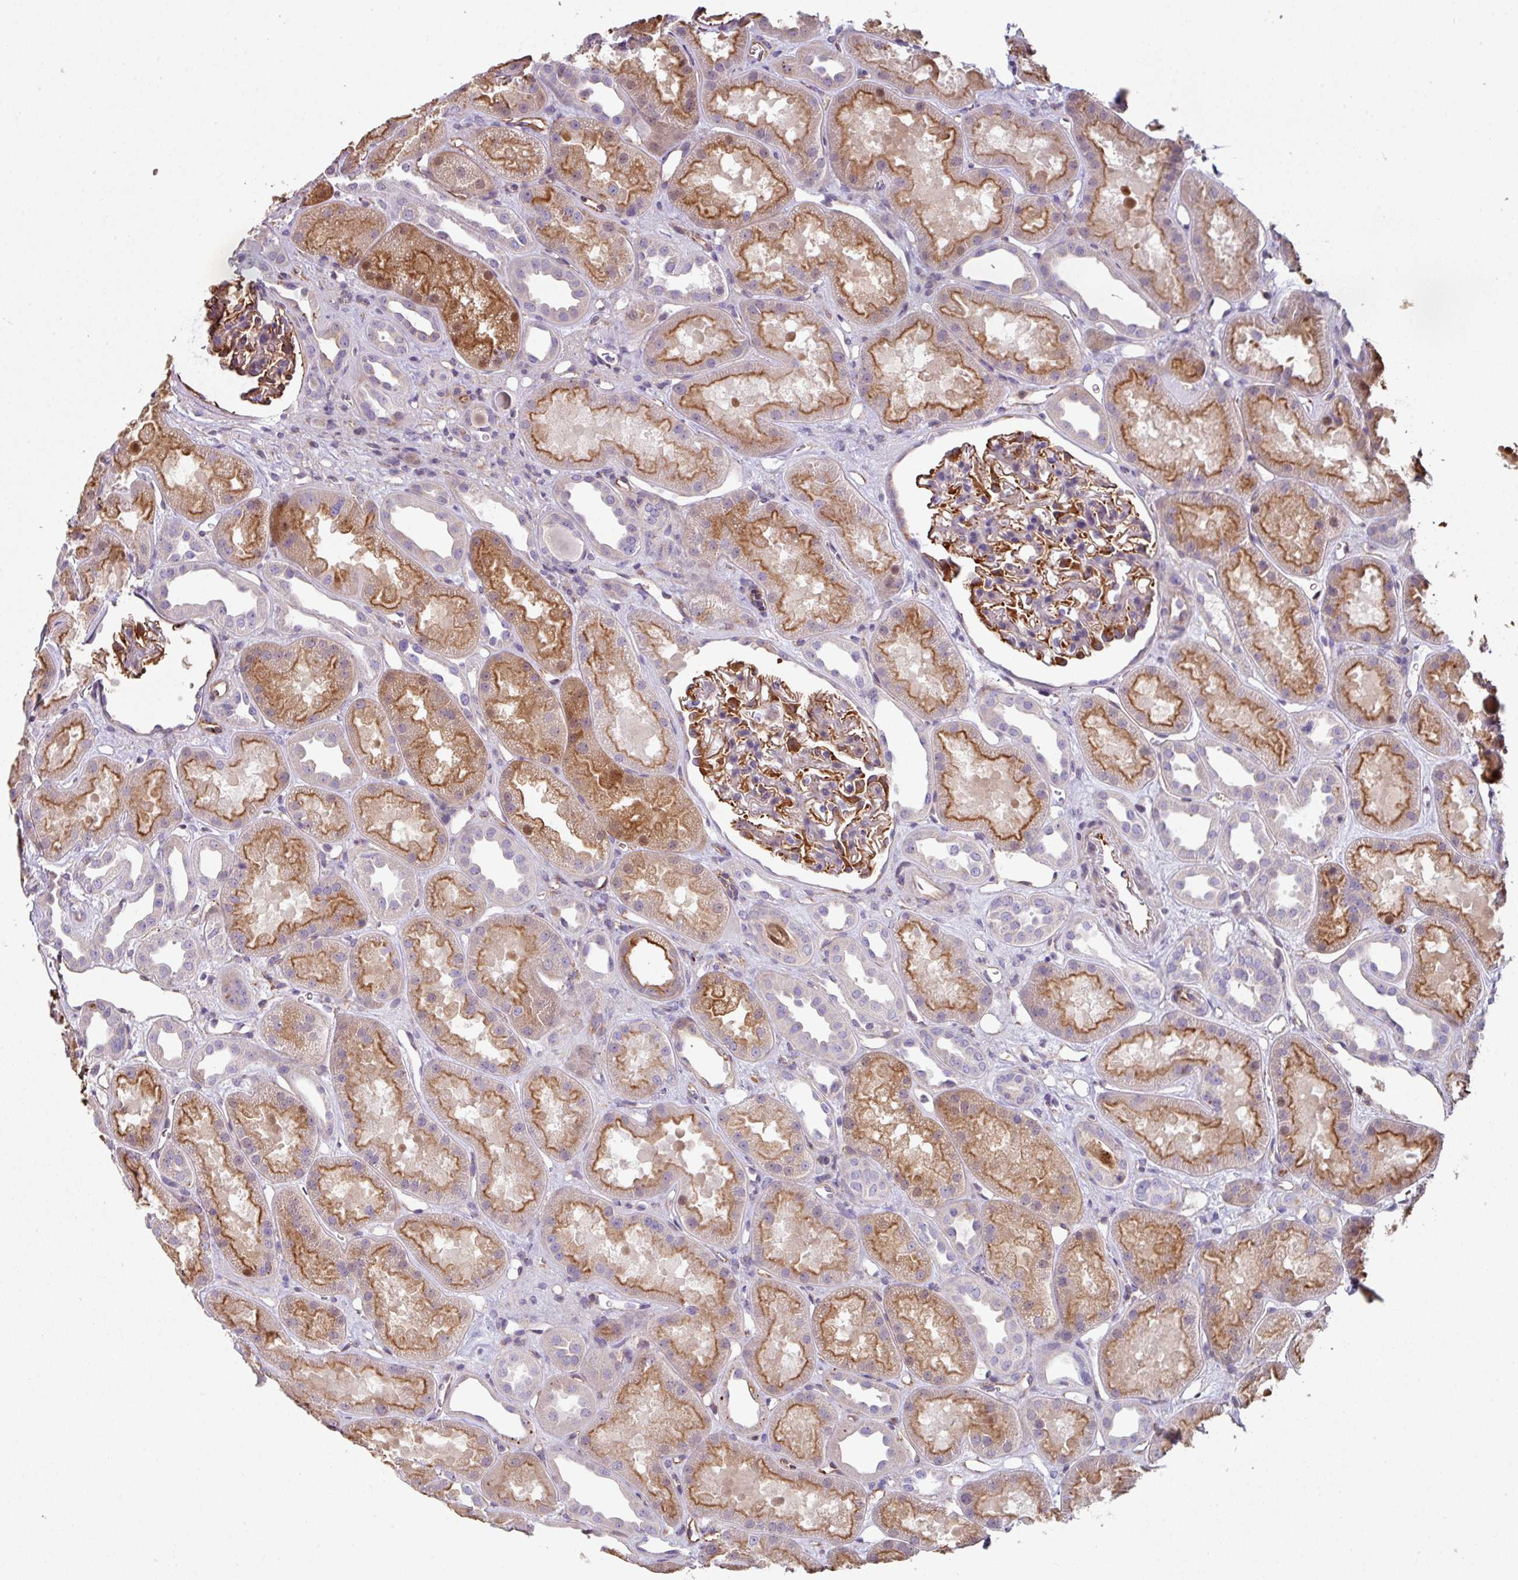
{"staining": {"intensity": "moderate", "quantity": "25%-75%", "location": "cytoplasmic/membranous,nuclear"}, "tissue": "kidney", "cell_type": "Cells in glomeruli", "image_type": "normal", "snomed": [{"axis": "morphology", "description": "Normal tissue, NOS"}, {"axis": "topography", "description": "Kidney"}], "caption": "Unremarkable kidney shows moderate cytoplasmic/membranous,nuclear staining in about 25%-75% of cells in glomeruli.", "gene": "ANO9", "patient": {"sex": "male", "age": 61}}